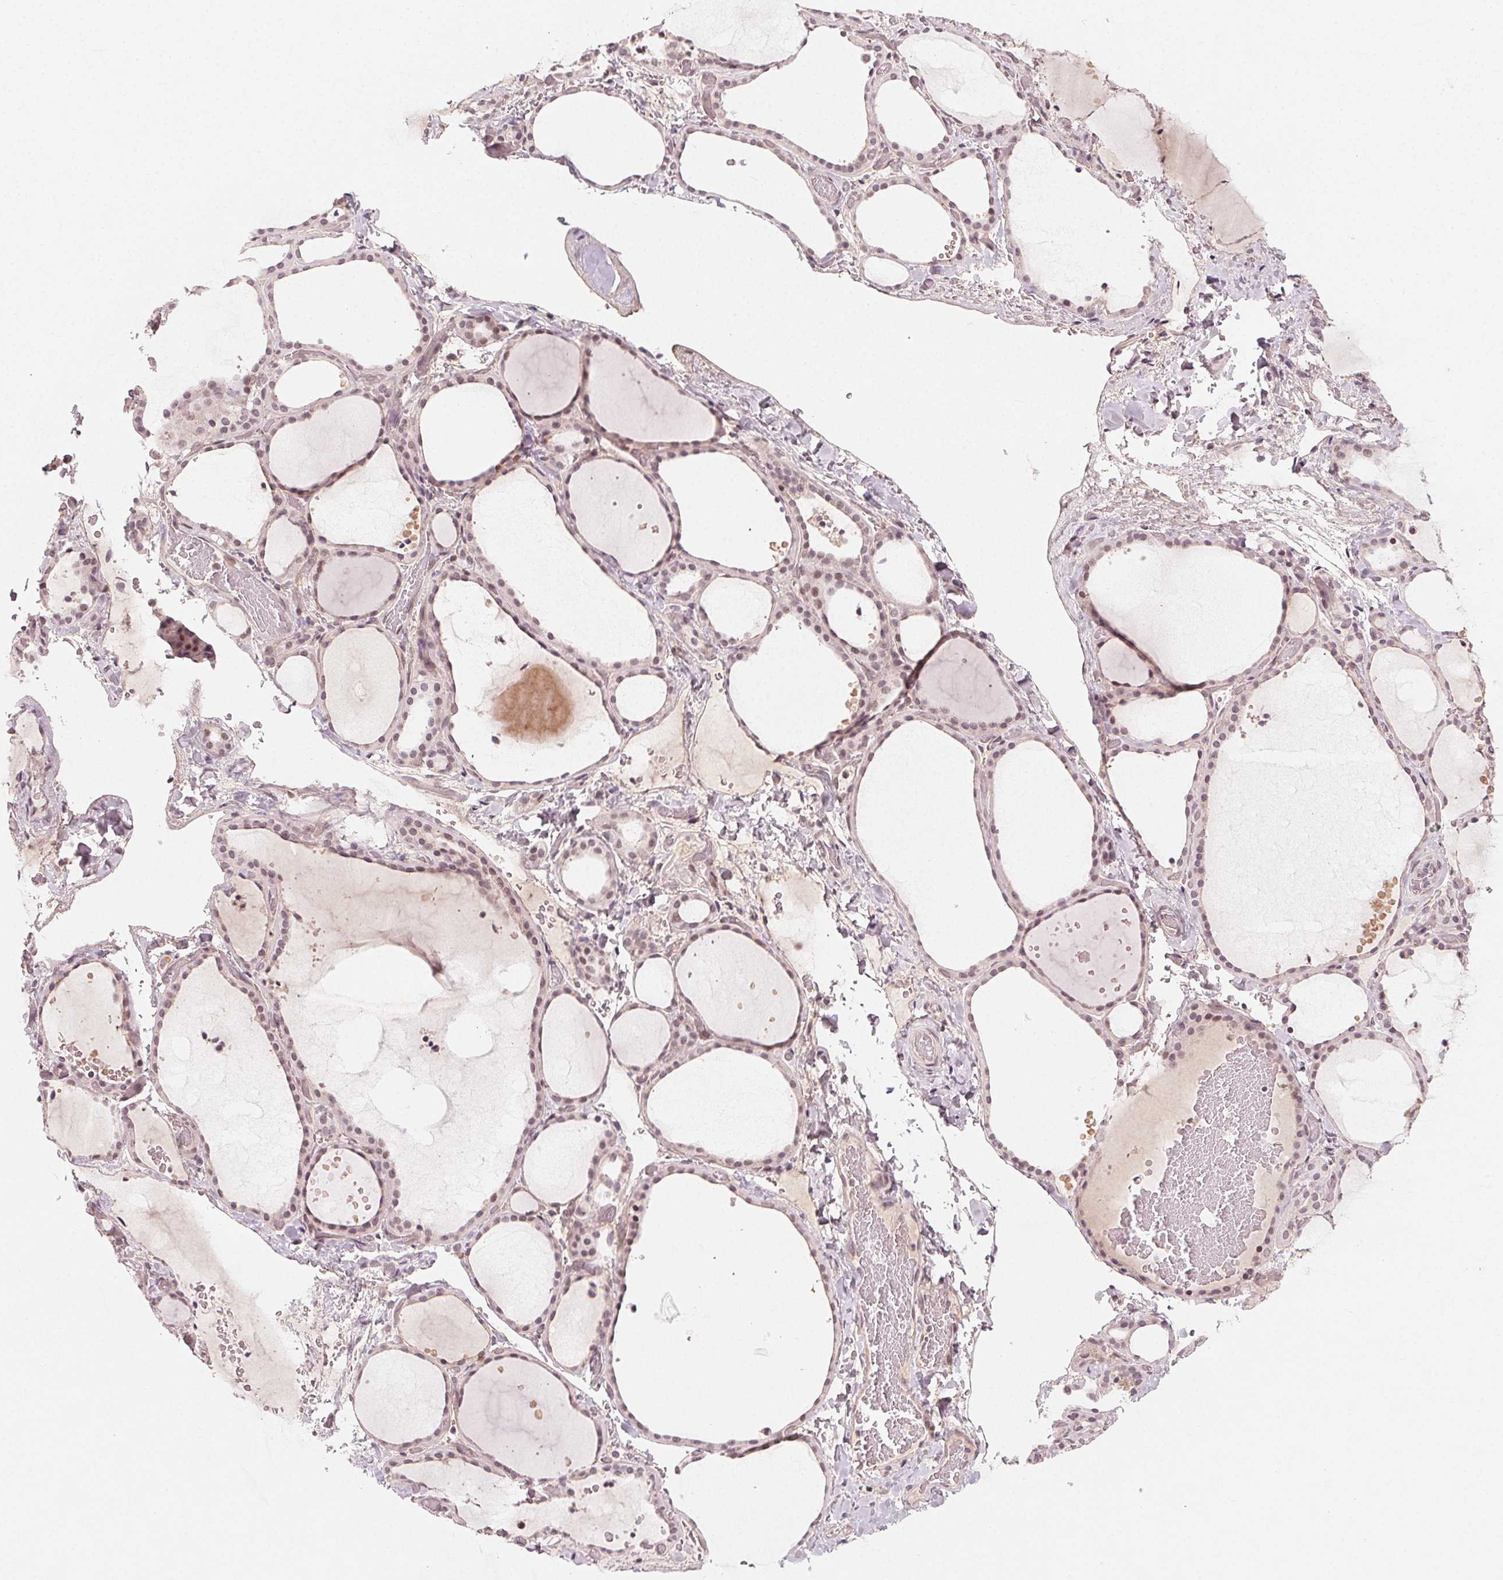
{"staining": {"intensity": "moderate", "quantity": "25%-75%", "location": "cytoplasmic/membranous"}, "tissue": "thyroid gland", "cell_type": "Glandular cells", "image_type": "normal", "snomed": [{"axis": "morphology", "description": "Normal tissue, NOS"}, {"axis": "topography", "description": "Thyroid gland"}], "caption": "High-magnification brightfield microscopy of benign thyroid gland stained with DAB (brown) and counterstained with hematoxylin (blue). glandular cells exhibit moderate cytoplasmic/membranous expression is present in about25%-75% of cells.", "gene": "TUB", "patient": {"sex": "female", "age": 36}}